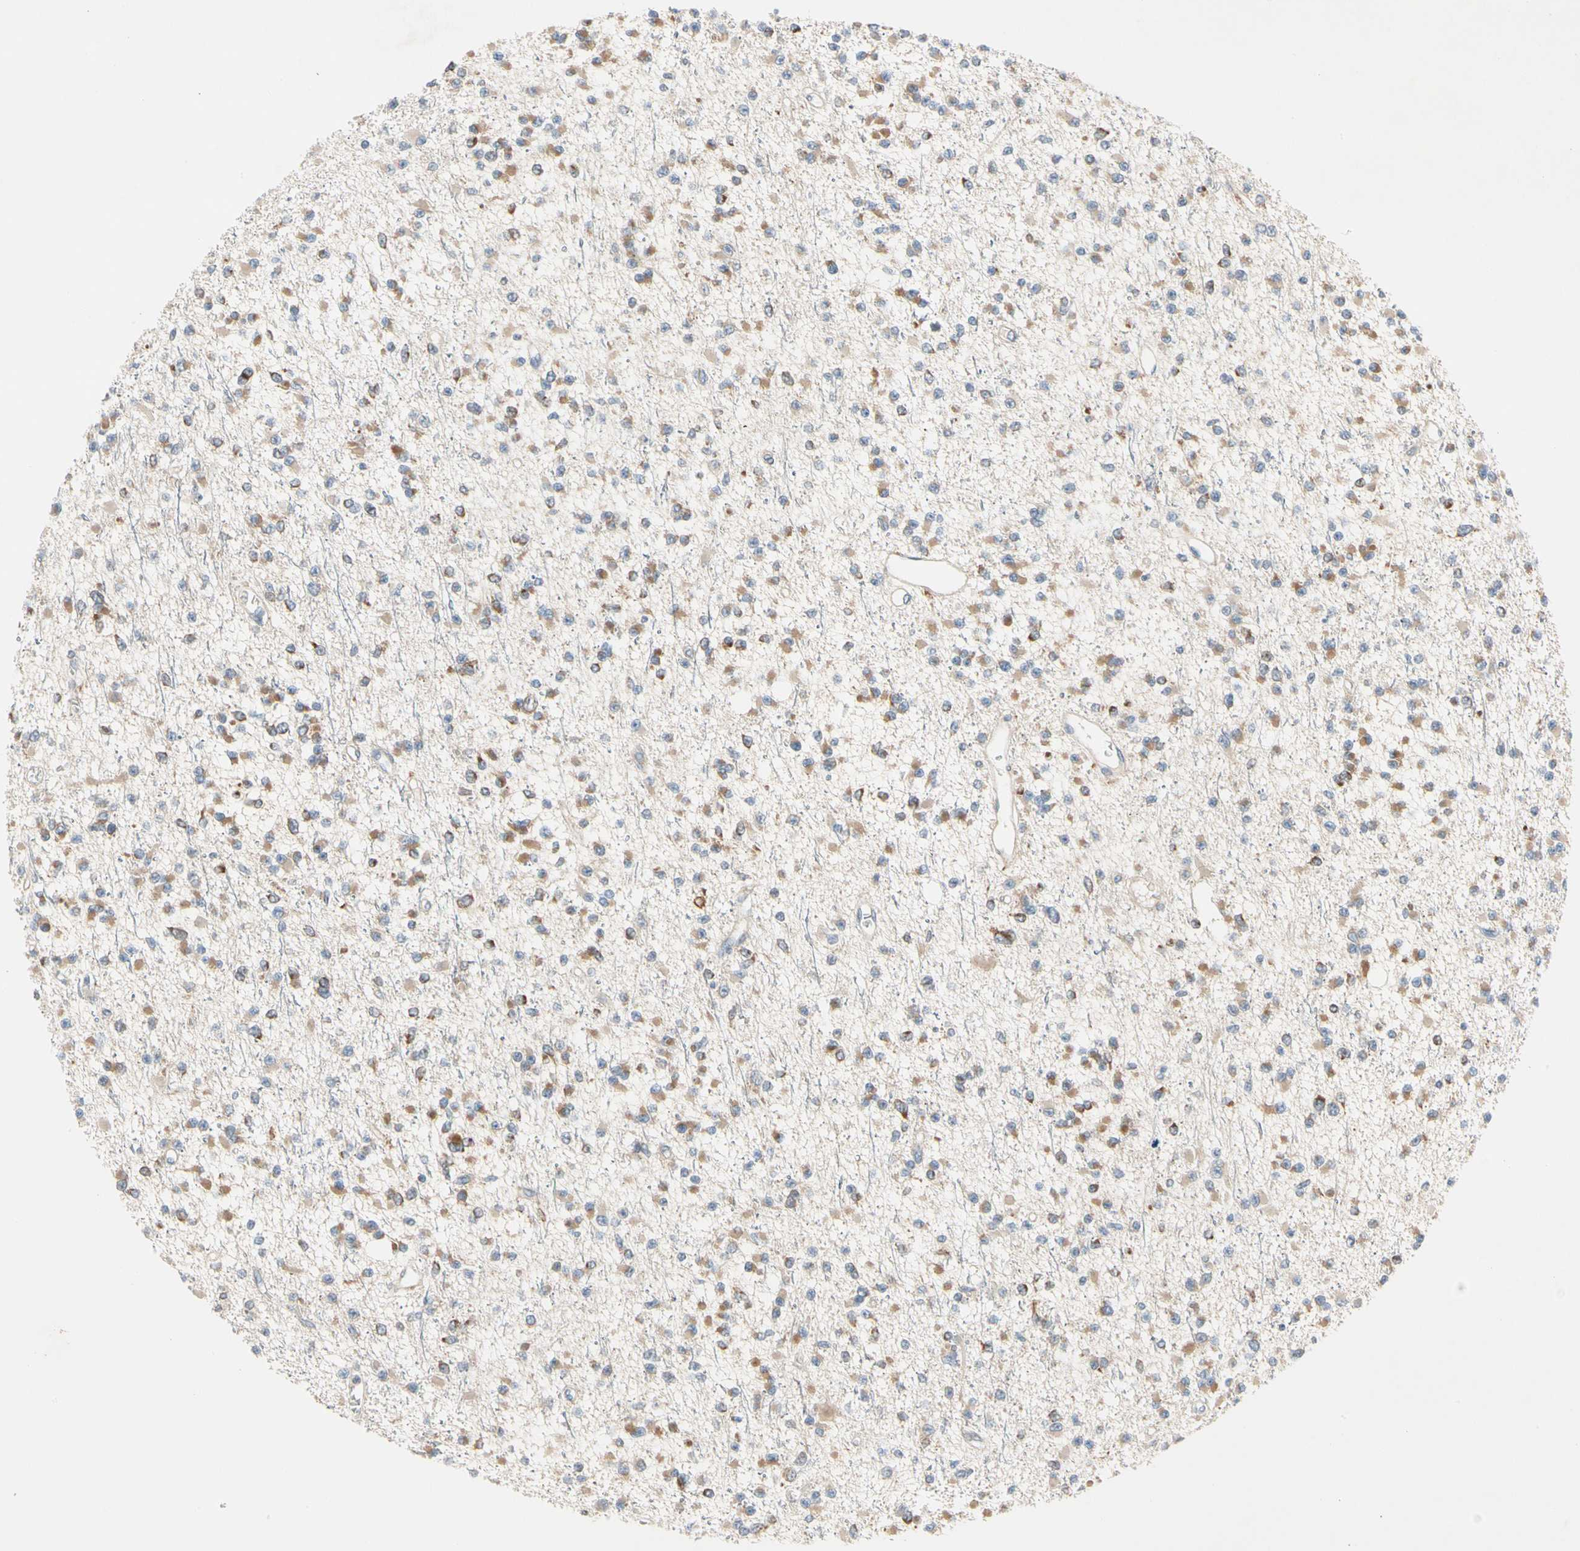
{"staining": {"intensity": "moderate", "quantity": ">75%", "location": "cytoplasmic/membranous"}, "tissue": "glioma", "cell_type": "Tumor cells", "image_type": "cancer", "snomed": [{"axis": "morphology", "description": "Glioma, malignant, Low grade"}, {"axis": "topography", "description": "Brain"}], "caption": "A high-resolution image shows immunohistochemistry (IHC) staining of malignant low-grade glioma, which displays moderate cytoplasmic/membranous staining in about >75% of tumor cells.", "gene": "MARK1", "patient": {"sex": "female", "age": 22}}